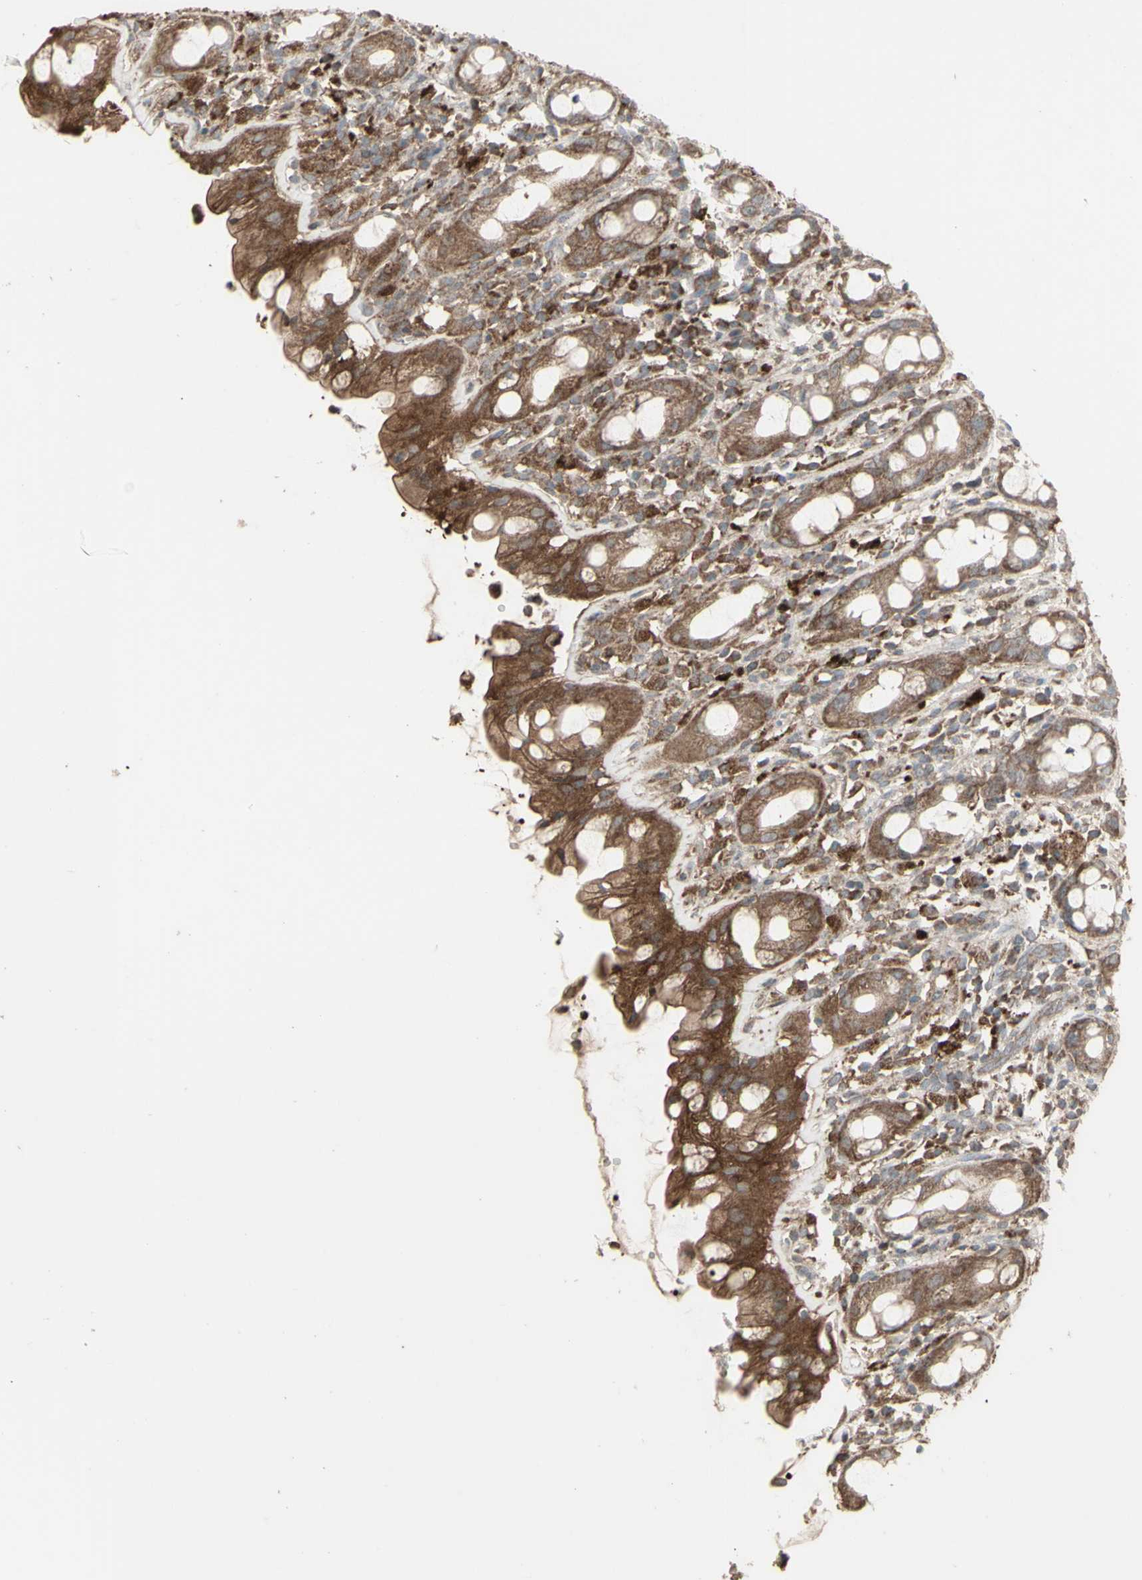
{"staining": {"intensity": "strong", "quantity": ">75%", "location": "cytoplasmic/membranous"}, "tissue": "rectum", "cell_type": "Glandular cells", "image_type": "normal", "snomed": [{"axis": "morphology", "description": "Normal tissue, NOS"}, {"axis": "topography", "description": "Rectum"}], "caption": "The image demonstrates staining of benign rectum, revealing strong cytoplasmic/membranous protein staining (brown color) within glandular cells.", "gene": "RNASEL", "patient": {"sex": "male", "age": 44}}